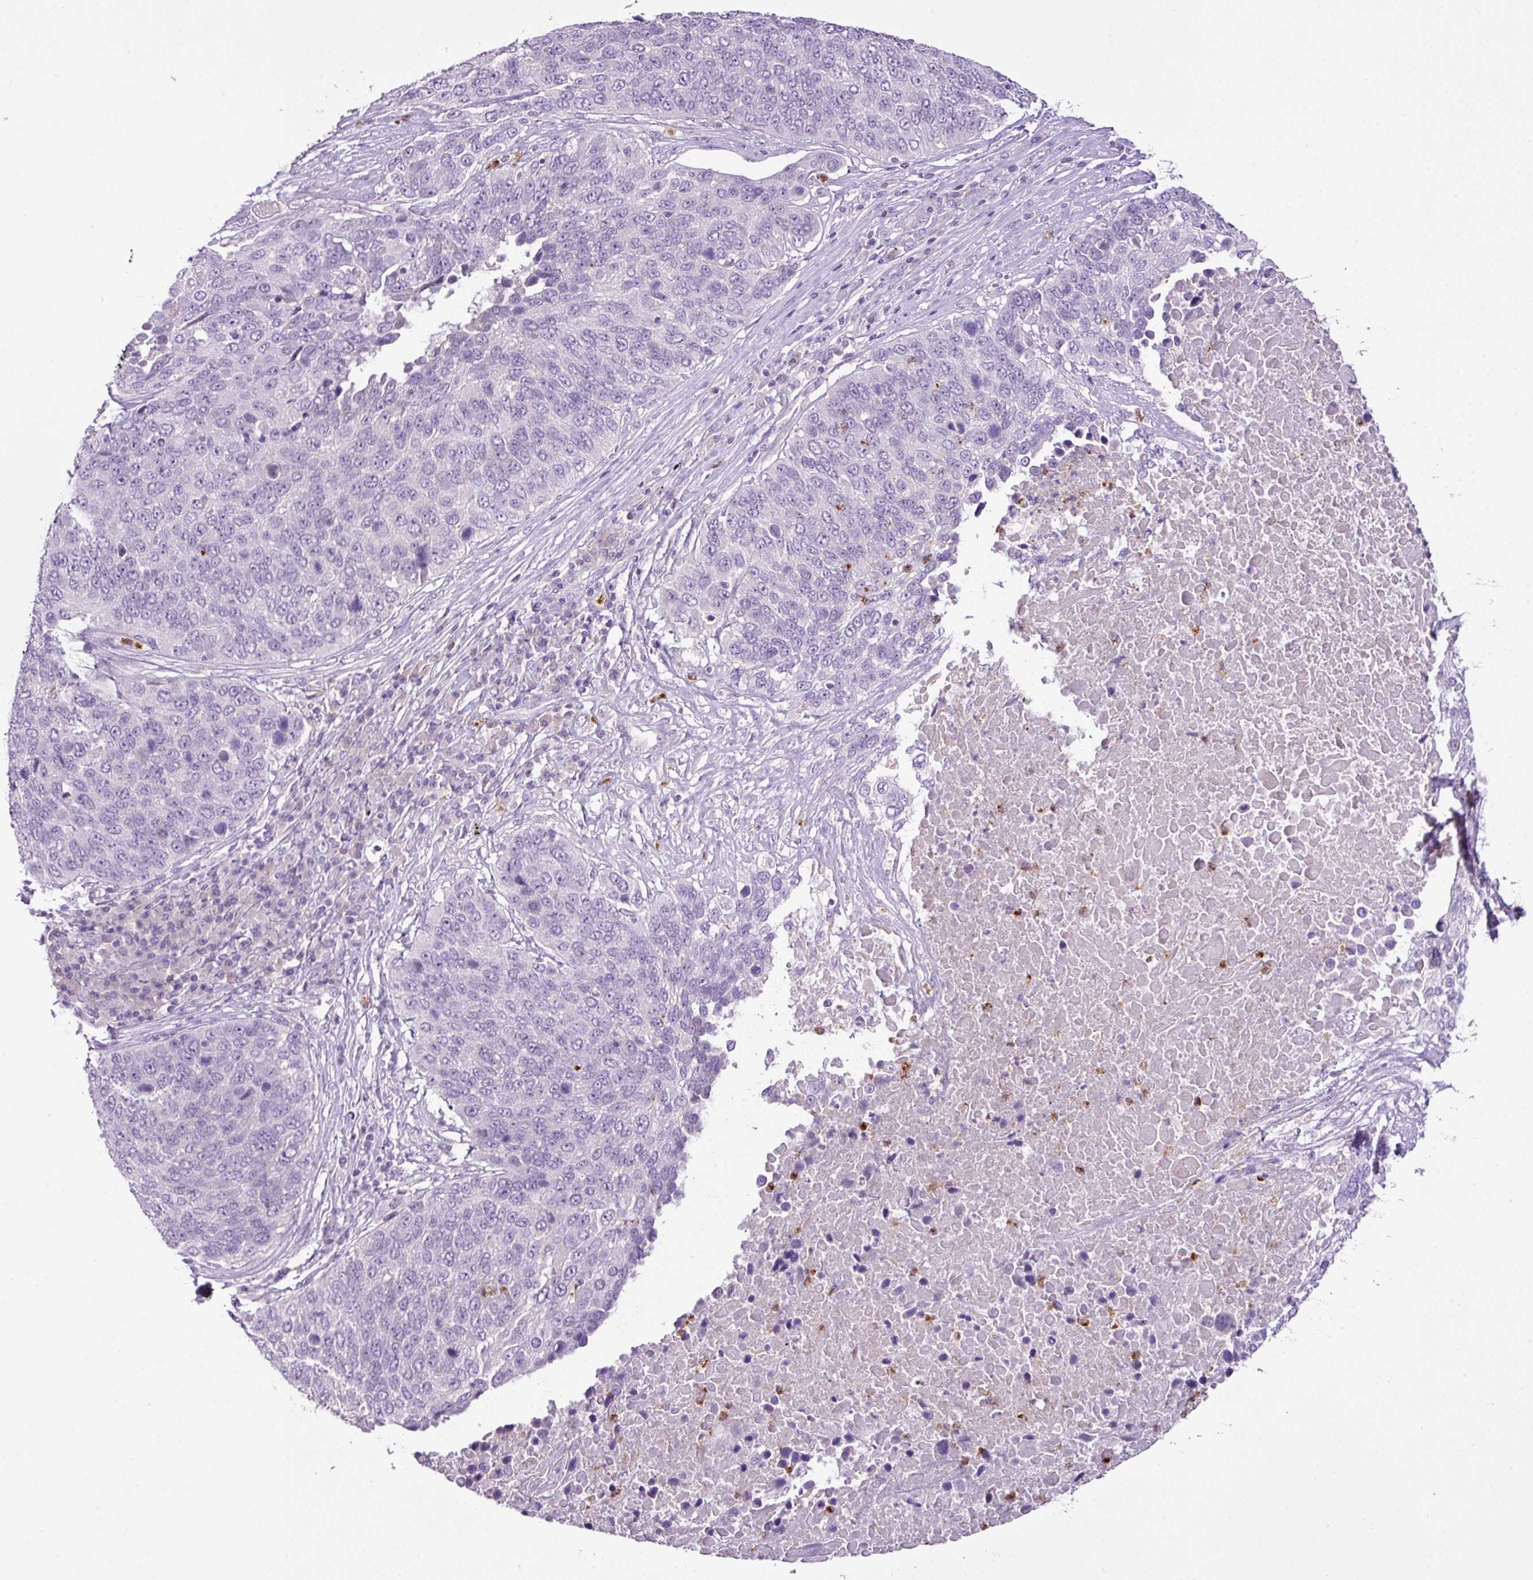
{"staining": {"intensity": "negative", "quantity": "none", "location": "none"}, "tissue": "lung cancer", "cell_type": "Tumor cells", "image_type": "cancer", "snomed": [{"axis": "morphology", "description": "Squamous cell carcinoma, NOS"}, {"axis": "topography", "description": "Lung"}], "caption": "Photomicrograph shows no protein positivity in tumor cells of lung cancer (squamous cell carcinoma) tissue.", "gene": "HTR3E", "patient": {"sex": "male", "age": 66}}